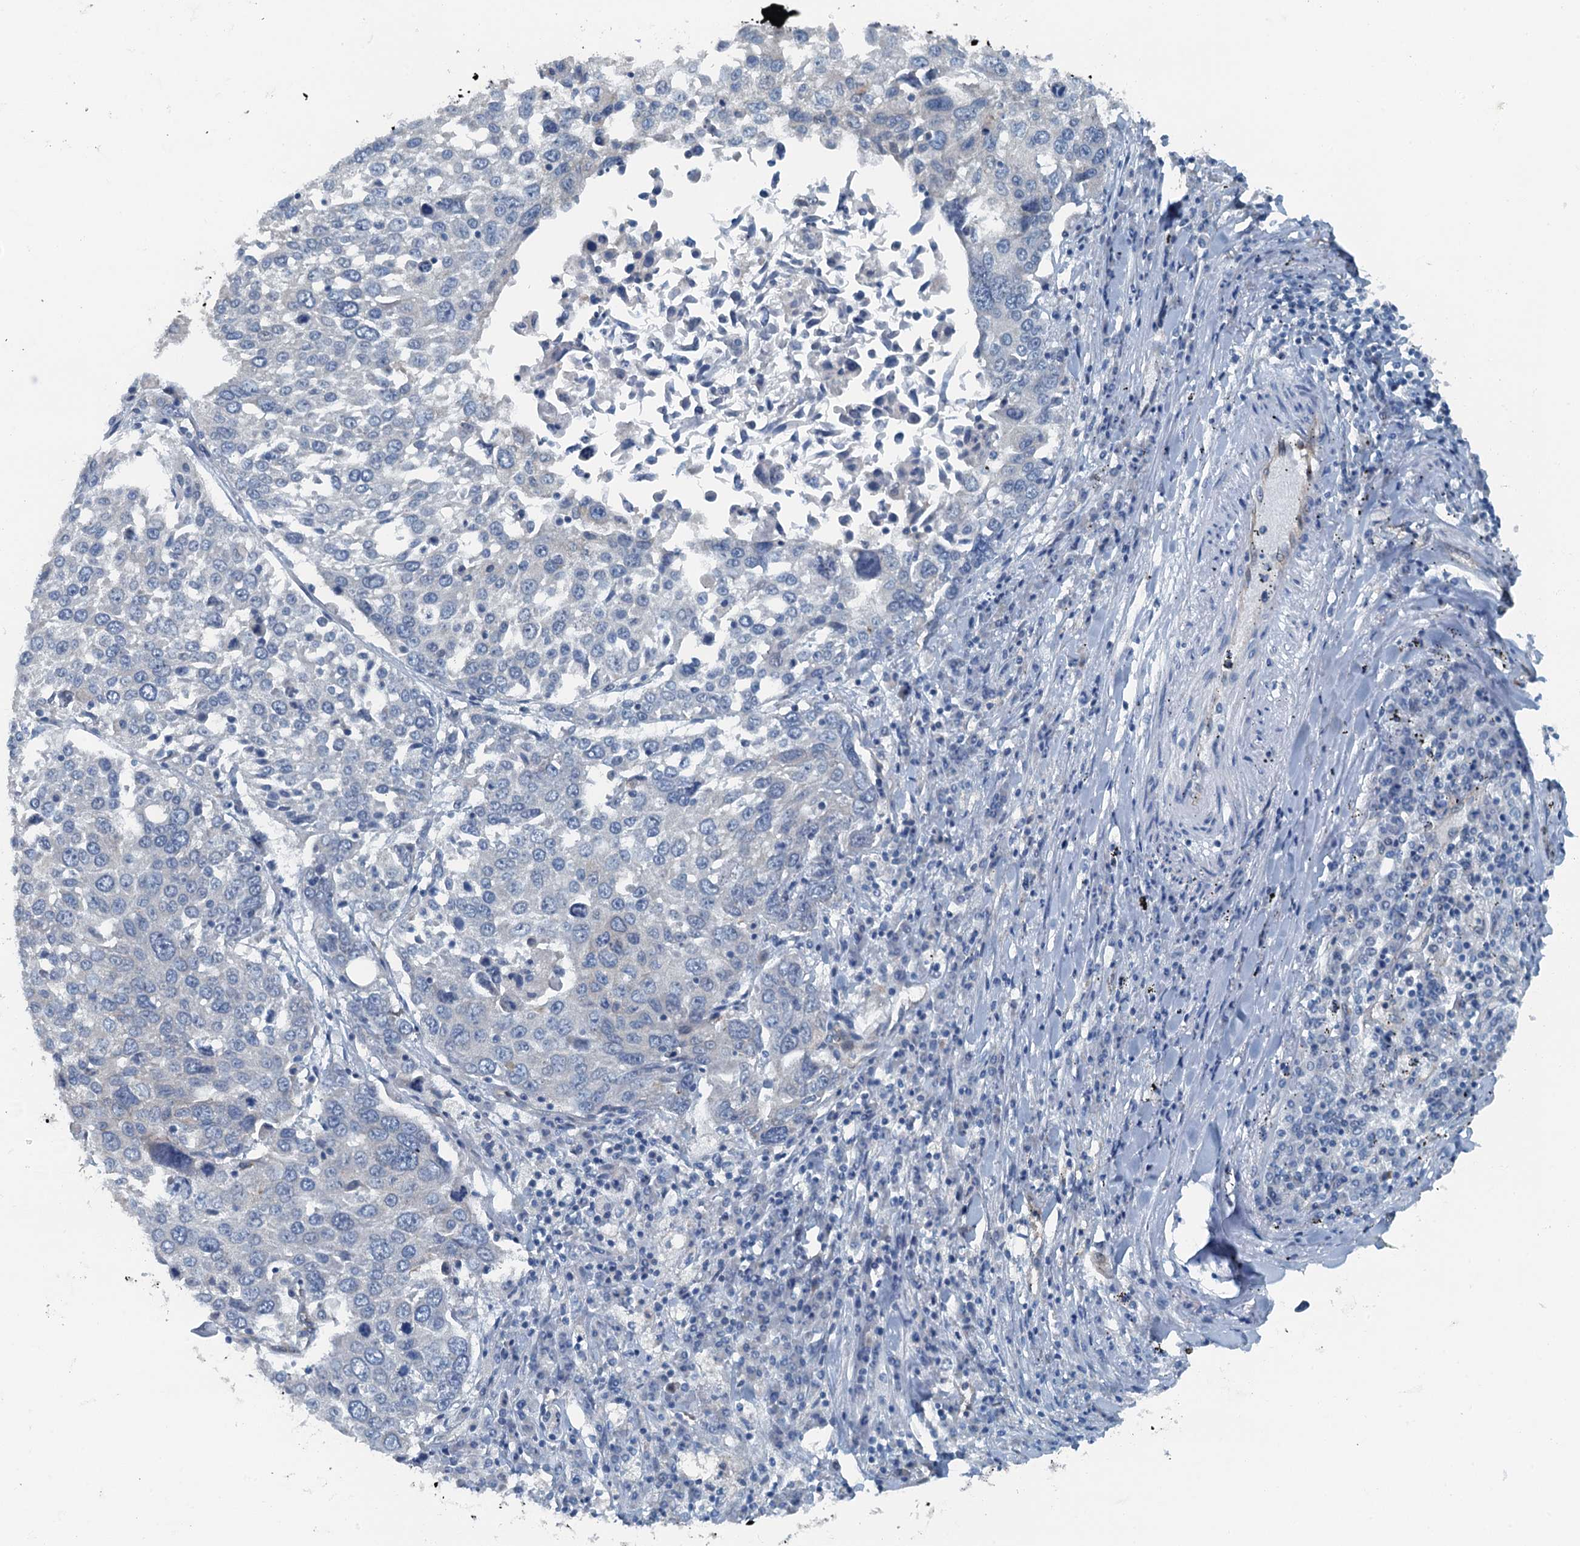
{"staining": {"intensity": "negative", "quantity": "none", "location": "none"}, "tissue": "lung cancer", "cell_type": "Tumor cells", "image_type": "cancer", "snomed": [{"axis": "morphology", "description": "Squamous cell carcinoma, NOS"}, {"axis": "topography", "description": "Lung"}], "caption": "This is an immunohistochemistry image of human squamous cell carcinoma (lung). There is no positivity in tumor cells.", "gene": "GFOD2", "patient": {"sex": "male", "age": 65}}